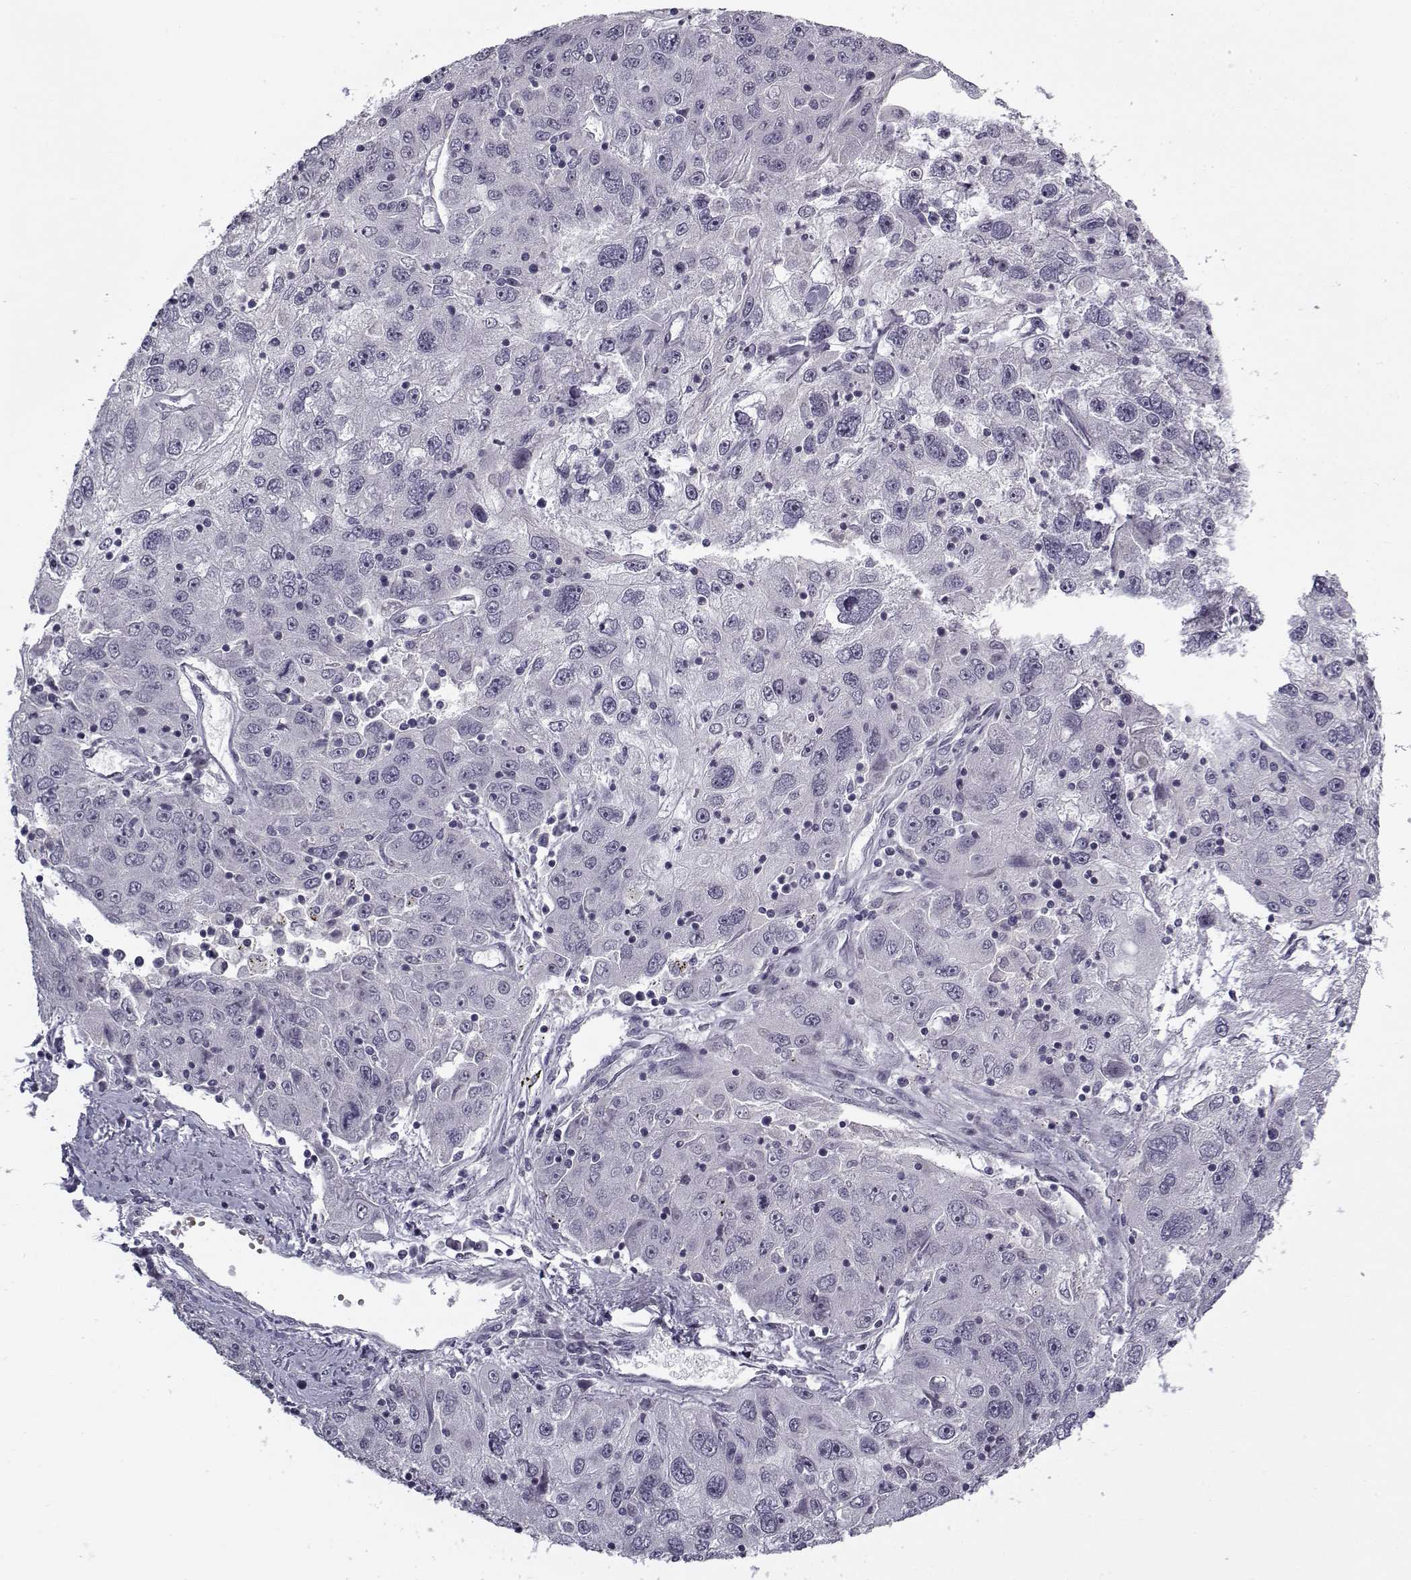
{"staining": {"intensity": "negative", "quantity": "none", "location": "none"}, "tissue": "stomach cancer", "cell_type": "Tumor cells", "image_type": "cancer", "snomed": [{"axis": "morphology", "description": "Adenocarcinoma, NOS"}, {"axis": "topography", "description": "Stomach"}], "caption": "The histopathology image demonstrates no staining of tumor cells in stomach cancer.", "gene": "SNCA", "patient": {"sex": "male", "age": 56}}